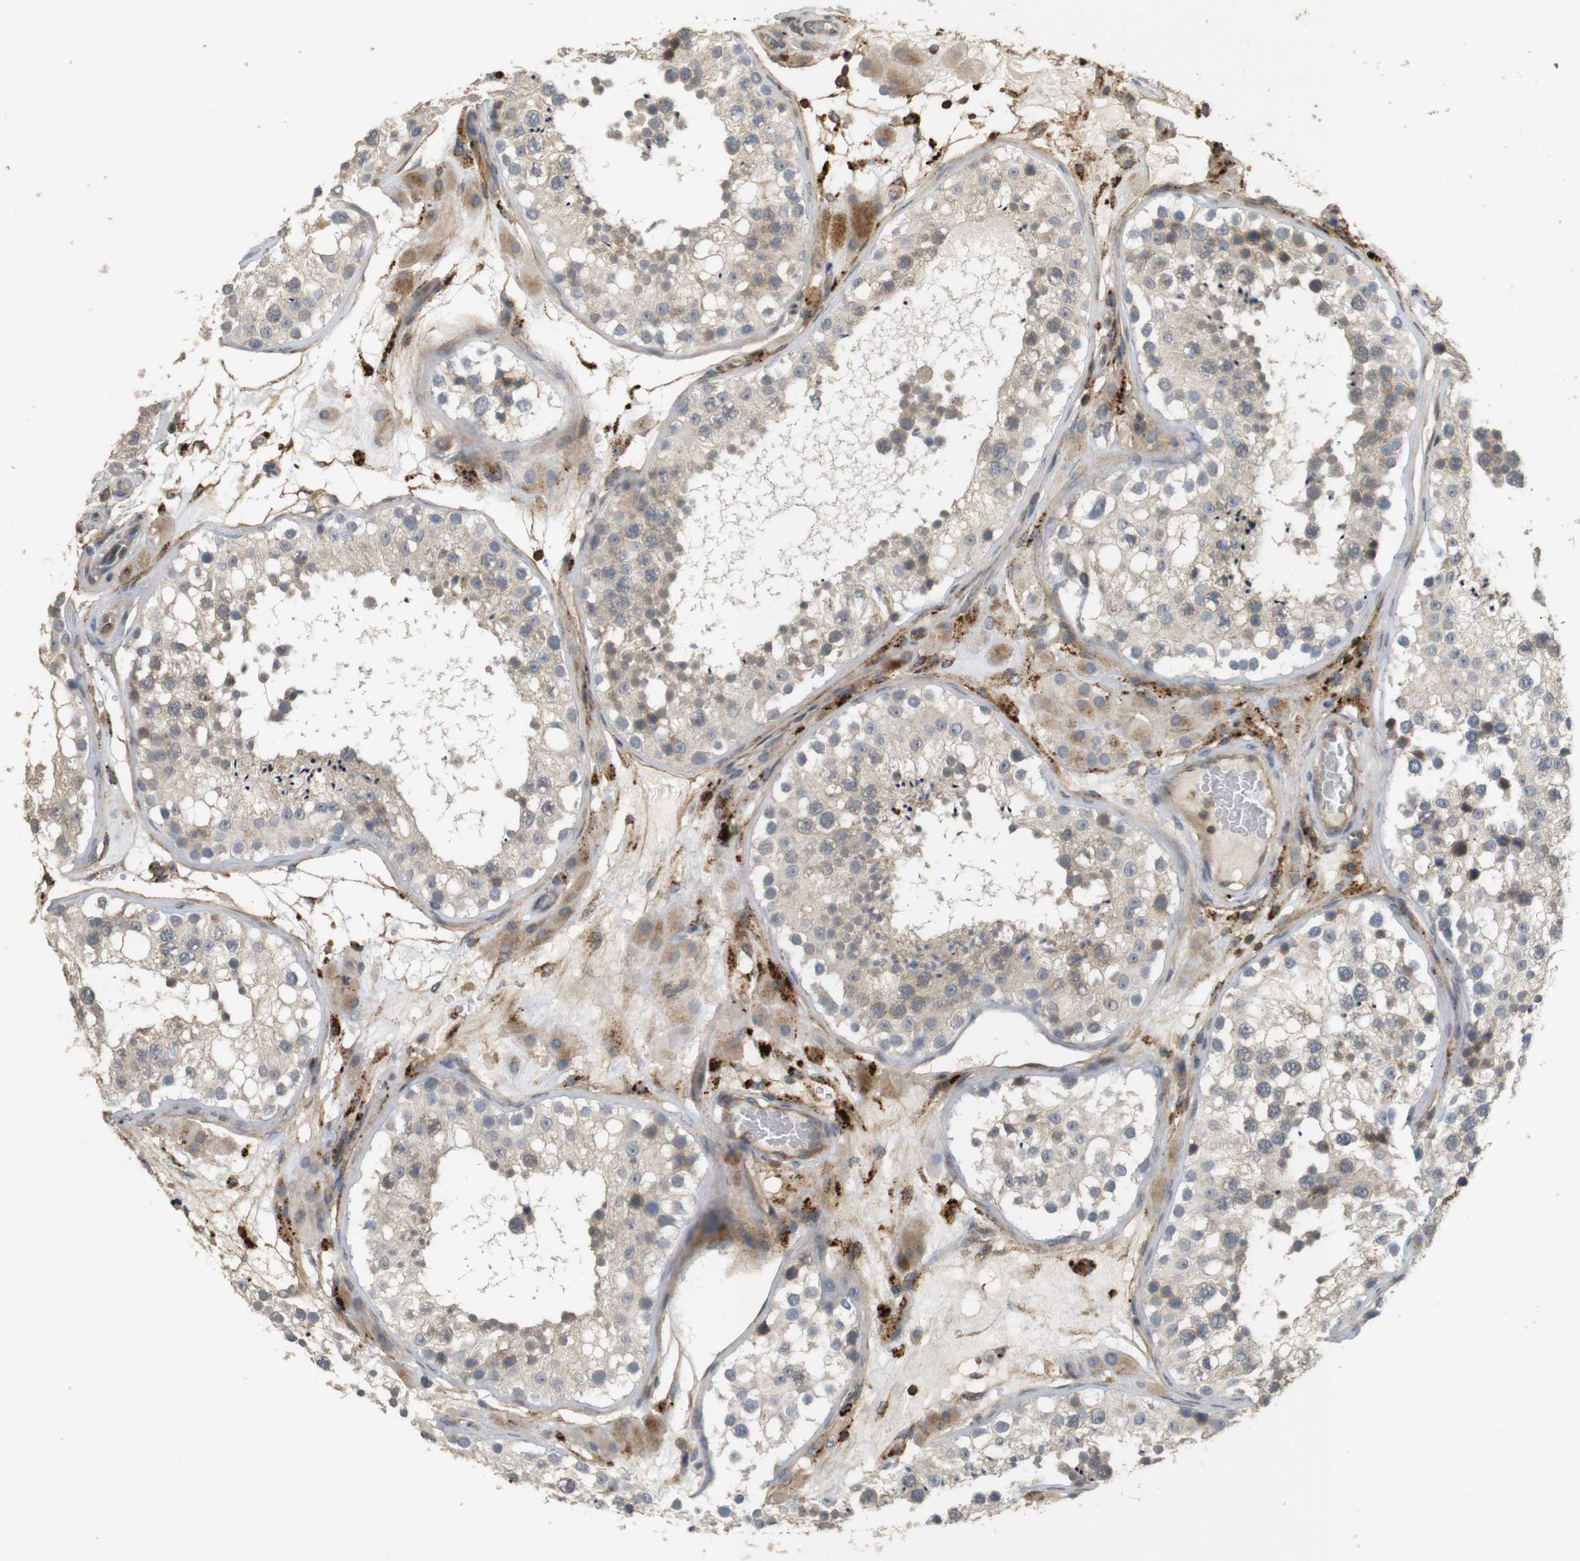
{"staining": {"intensity": "weak", "quantity": "25%-75%", "location": "cytoplasmic/membranous"}, "tissue": "testis", "cell_type": "Cells in seminiferous ducts", "image_type": "normal", "snomed": [{"axis": "morphology", "description": "Normal tissue, NOS"}, {"axis": "topography", "description": "Testis"}], "caption": "Testis was stained to show a protein in brown. There is low levels of weak cytoplasmic/membranous expression in approximately 25%-75% of cells in seminiferous ducts. The staining was performed using DAB, with brown indicating positive protein expression. Nuclei are stained blue with hematoxylin.", "gene": "KSR1", "patient": {"sex": "male", "age": 26}}